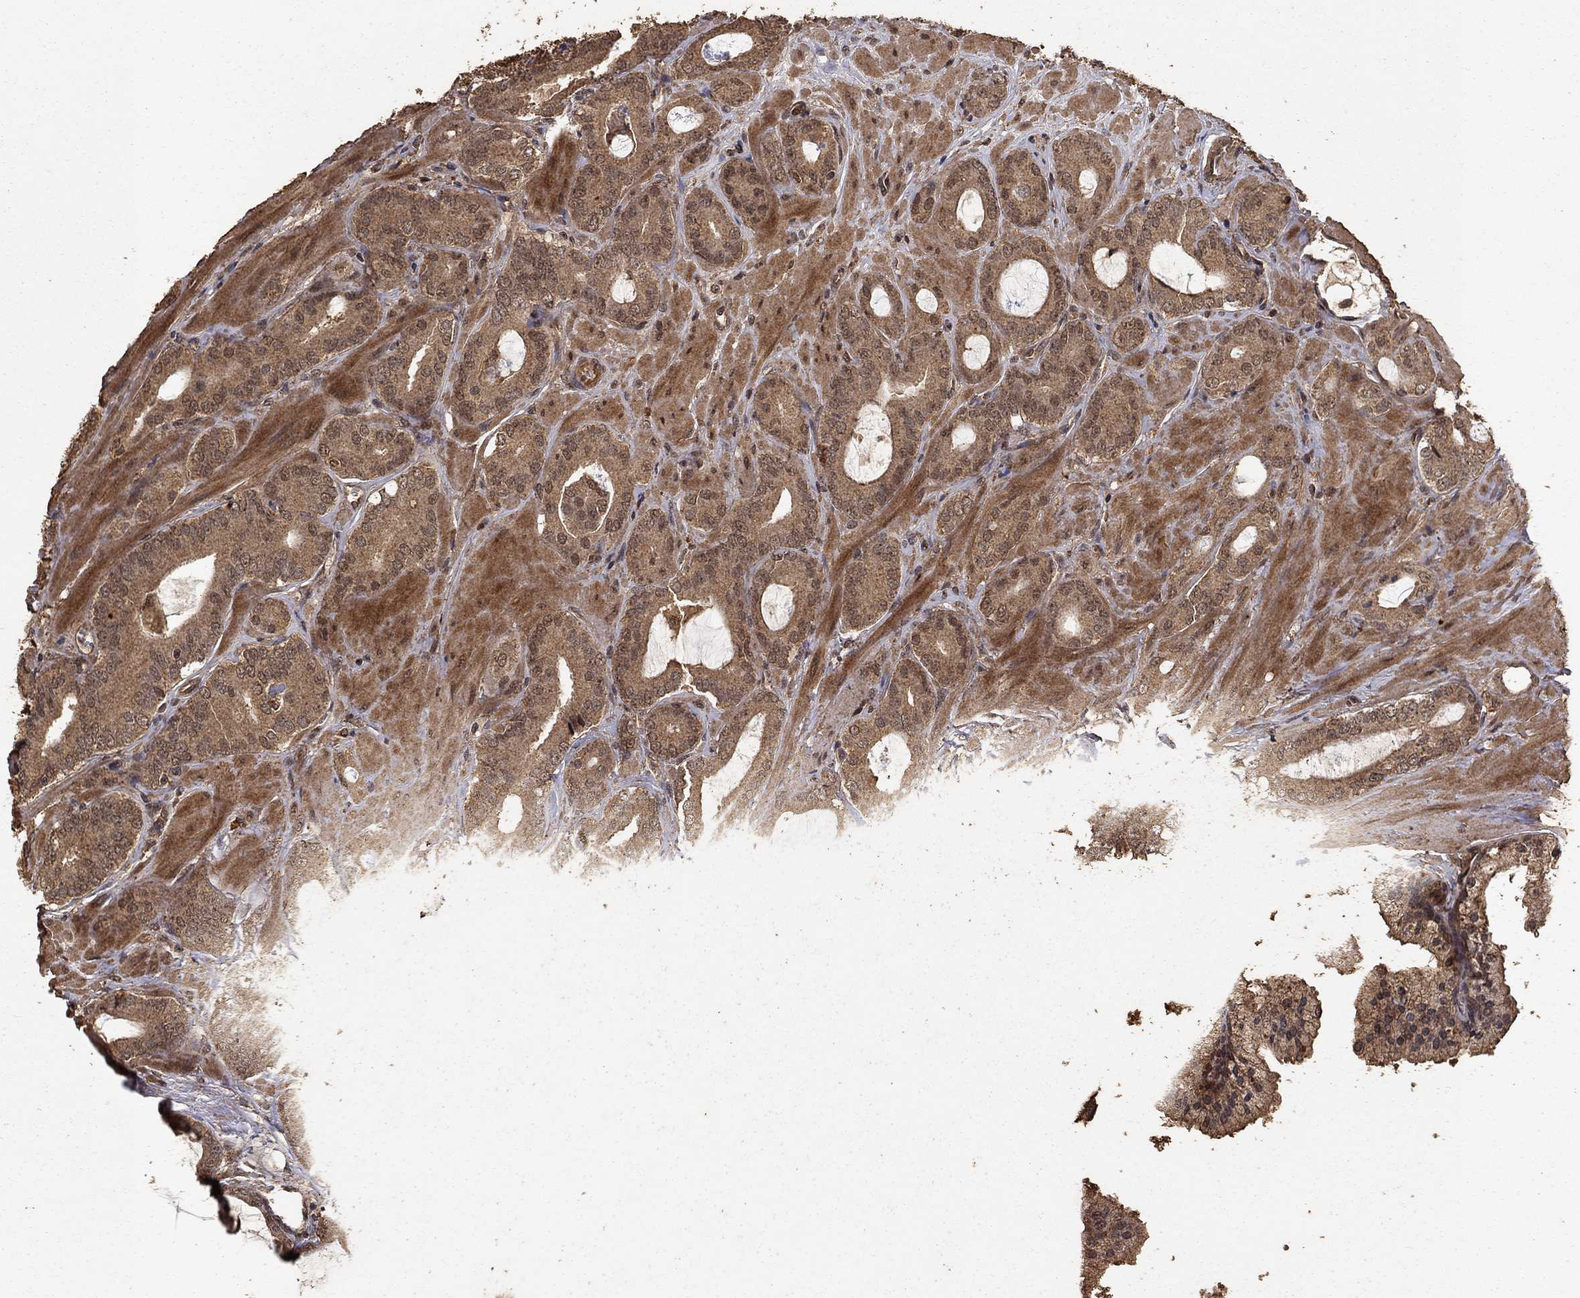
{"staining": {"intensity": "moderate", "quantity": ">75%", "location": "cytoplasmic/membranous"}, "tissue": "prostate cancer", "cell_type": "Tumor cells", "image_type": "cancer", "snomed": [{"axis": "morphology", "description": "Adenocarcinoma, NOS"}, {"axis": "topography", "description": "Prostate"}], "caption": "High-magnification brightfield microscopy of prostate cancer stained with DAB (3,3'-diaminobenzidine) (brown) and counterstained with hematoxylin (blue). tumor cells exhibit moderate cytoplasmic/membranous positivity is identified in approximately>75% of cells. The protein is shown in brown color, while the nuclei are stained blue.", "gene": "PRDM1", "patient": {"sex": "male", "age": 55}}